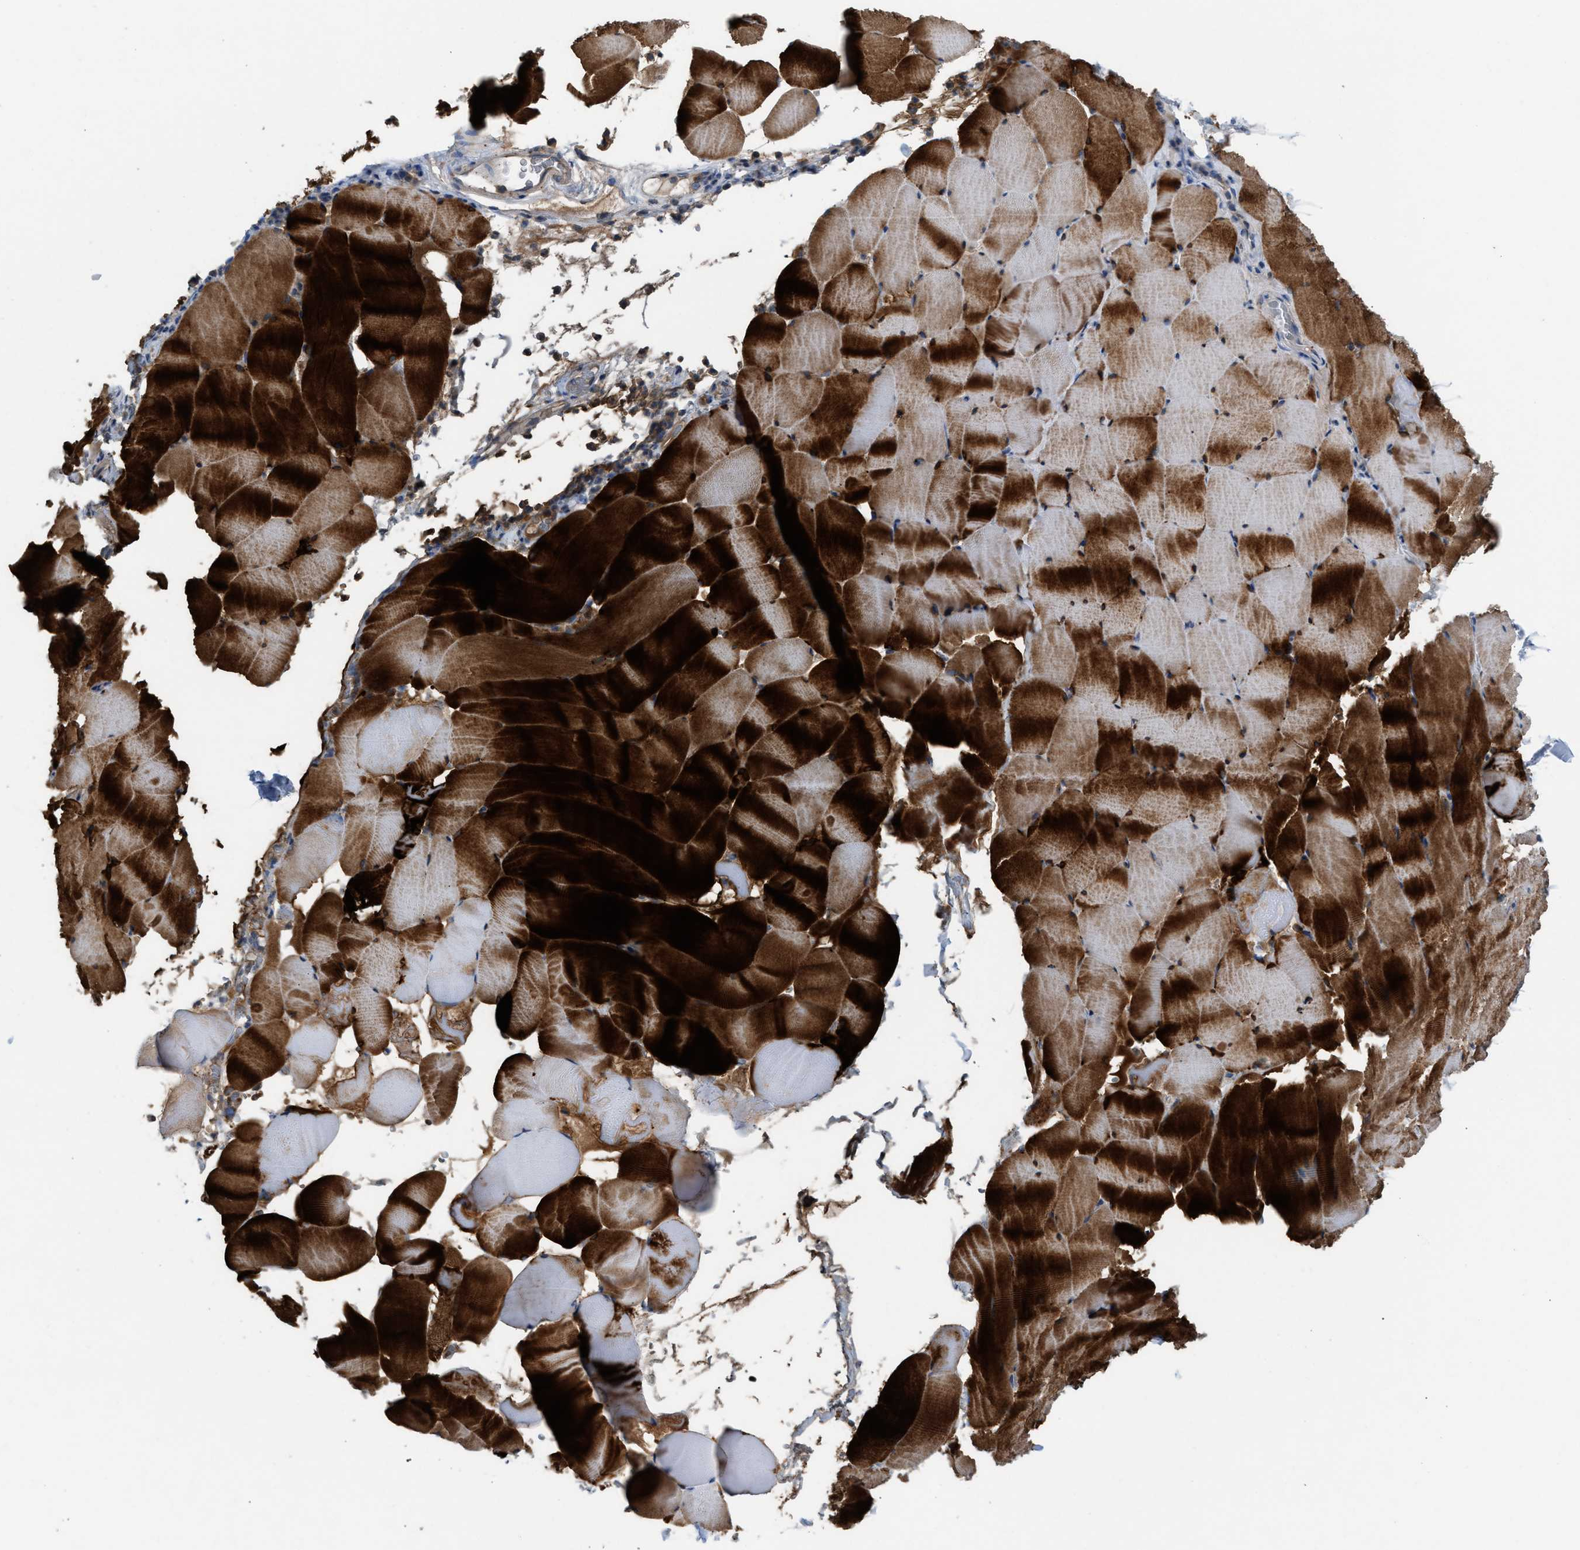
{"staining": {"intensity": "strong", "quantity": ">75%", "location": "cytoplasmic/membranous"}, "tissue": "skeletal muscle", "cell_type": "Myocytes", "image_type": "normal", "snomed": [{"axis": "morphology", "description": "Normal tissue, NOS"}, {"axis": "topography", "description": "Skeletal muscle"}], "caption": "DAB (3,3'-diaminobenzidine) immunohistochemical staining of unremarkable skeletal muscle reveals strong cytoplasmic/membranous protein staining in approximately >75% of myocytes.", "gene": "TPK1", "patient": {"sex": "male", "age": 62}}